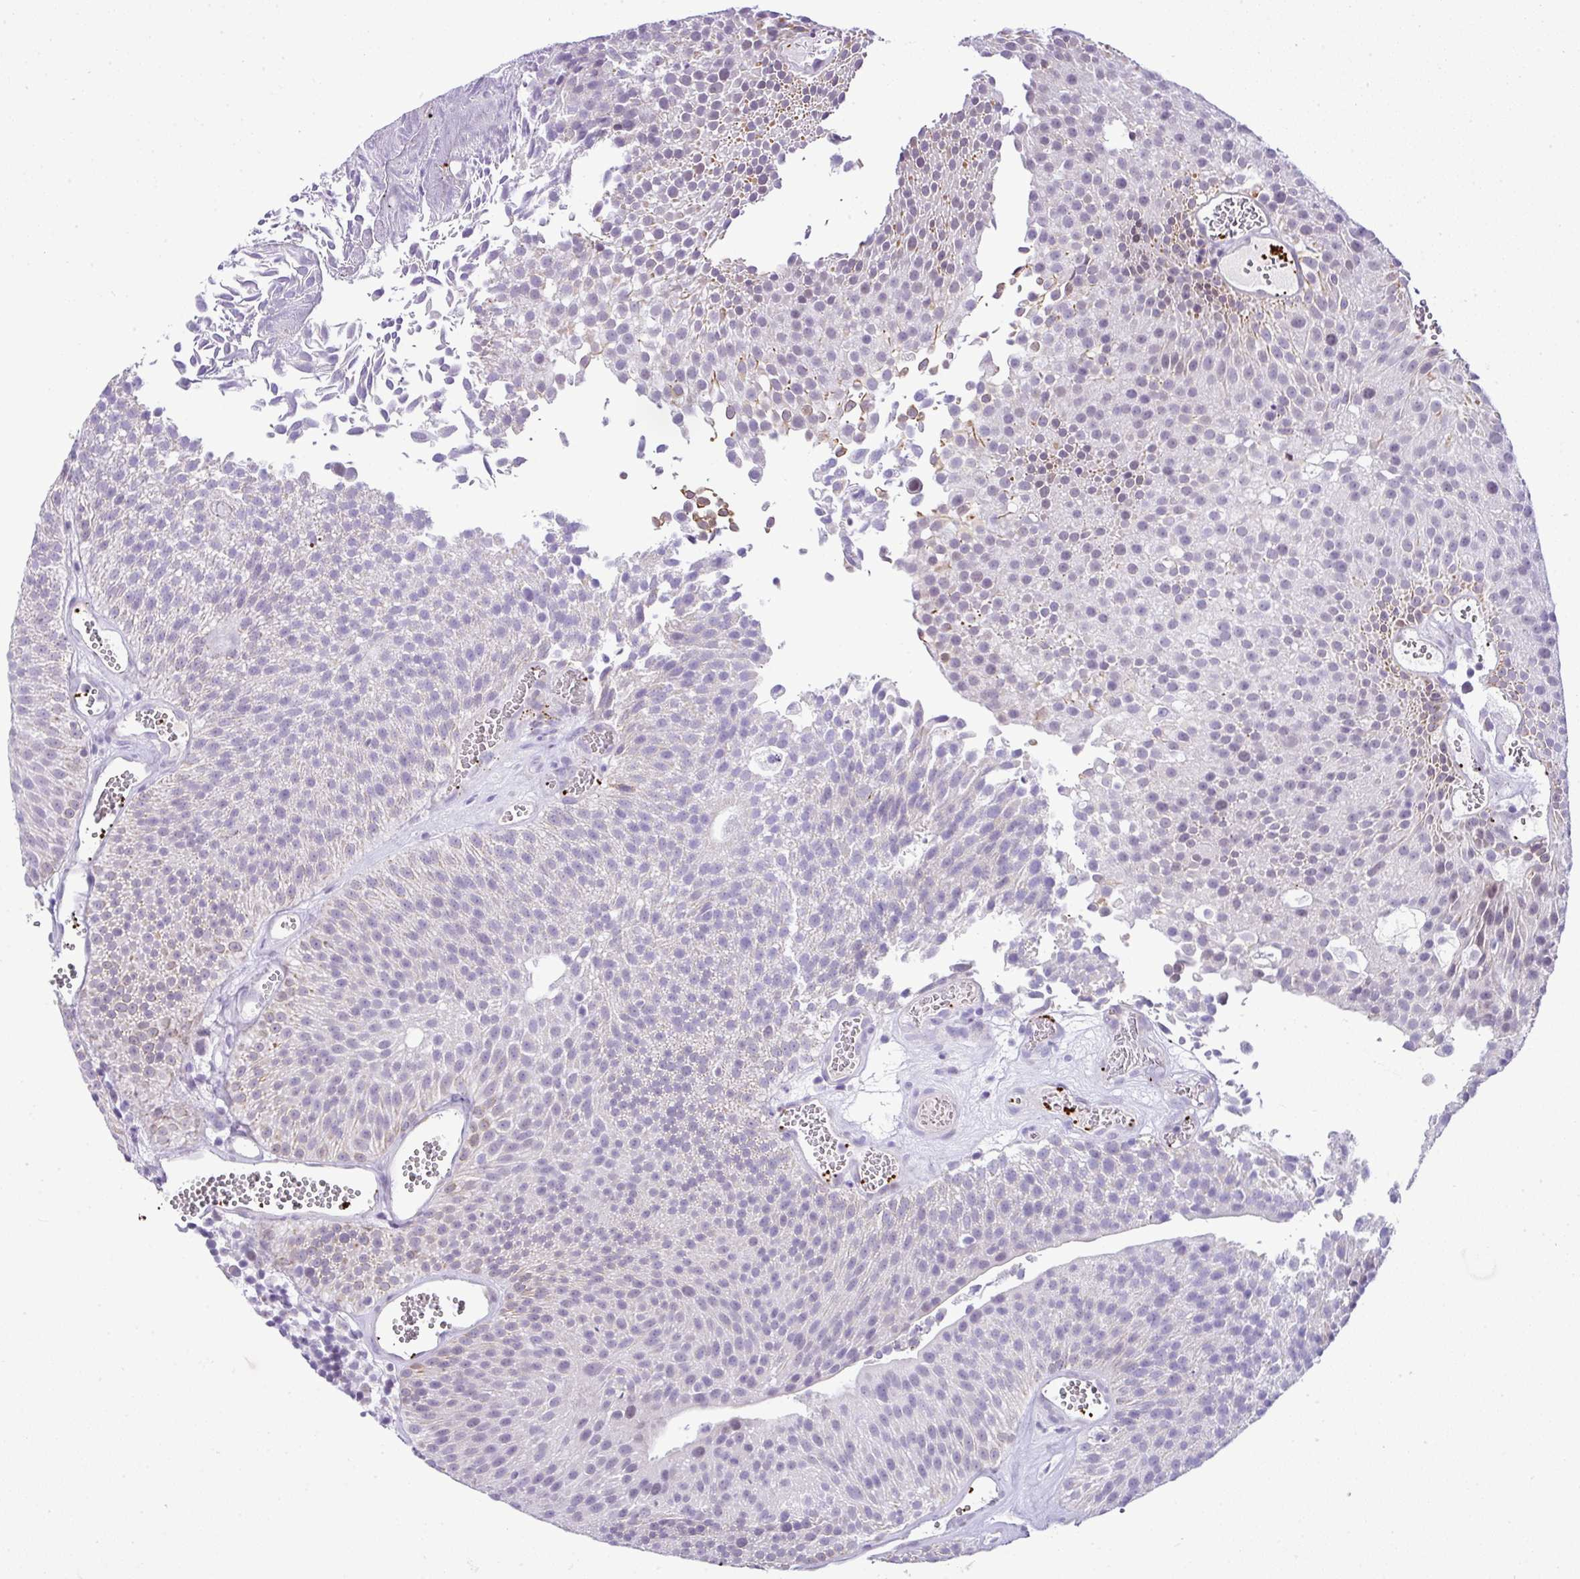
{"staining": {"intensity": "moderate", "quantity": "<25%", "location": "nuclear"}, "tissue": "urothelial cancer", "cell_type": "Tumor cells", "image_type": "cancer", "snomed": [{"axis": "morphology", "description": "Urothelial carcinoma, Low grade"}, {"axis": "topography", "description": "Urinary bladder"}], "caption": "Immunohistochemical staining of urothelial cancer shows low levels of moderate nuclear protein staining in approximately <25% of tumor cells.", "gene": "CMTM5", "patient": {"sex": "female", "age": 79}}